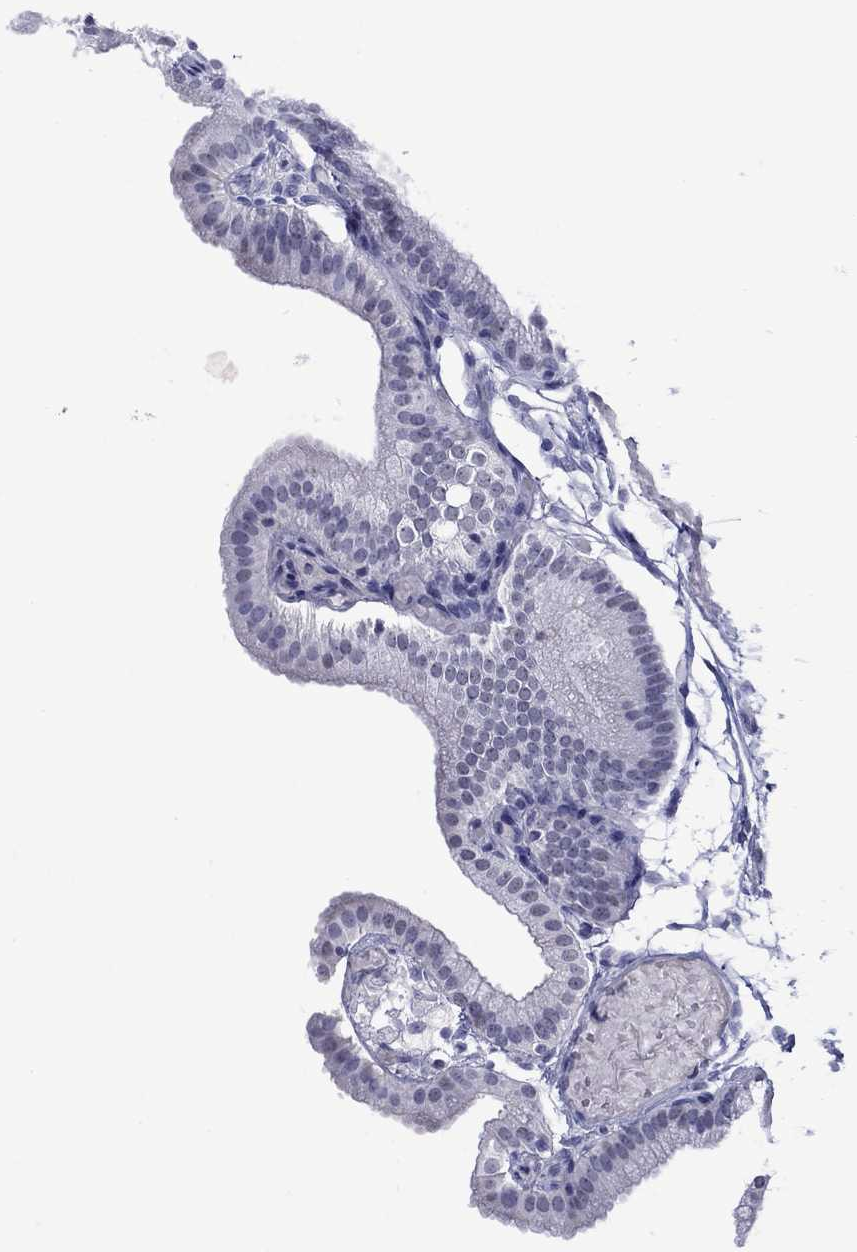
{"staining": {"intensity": "negative", "quantity": "none", "location": "none"}, "tissue": "gallbladder", "cell_type": "Glandular cells", "image_type": "normal", "snomed": [{"axis": "morphology", "description": "Normal tissue, NOS"}, {"axis": "topography", "description": "Gallbladder"}], "caption": "Immunohistochemistry (IHC) image of normal gallbladder stained for a protein (brown), which displays no expression in glandular cells.", "gene": "APOA2", "patient": {"sex": "female", "age": 45}}